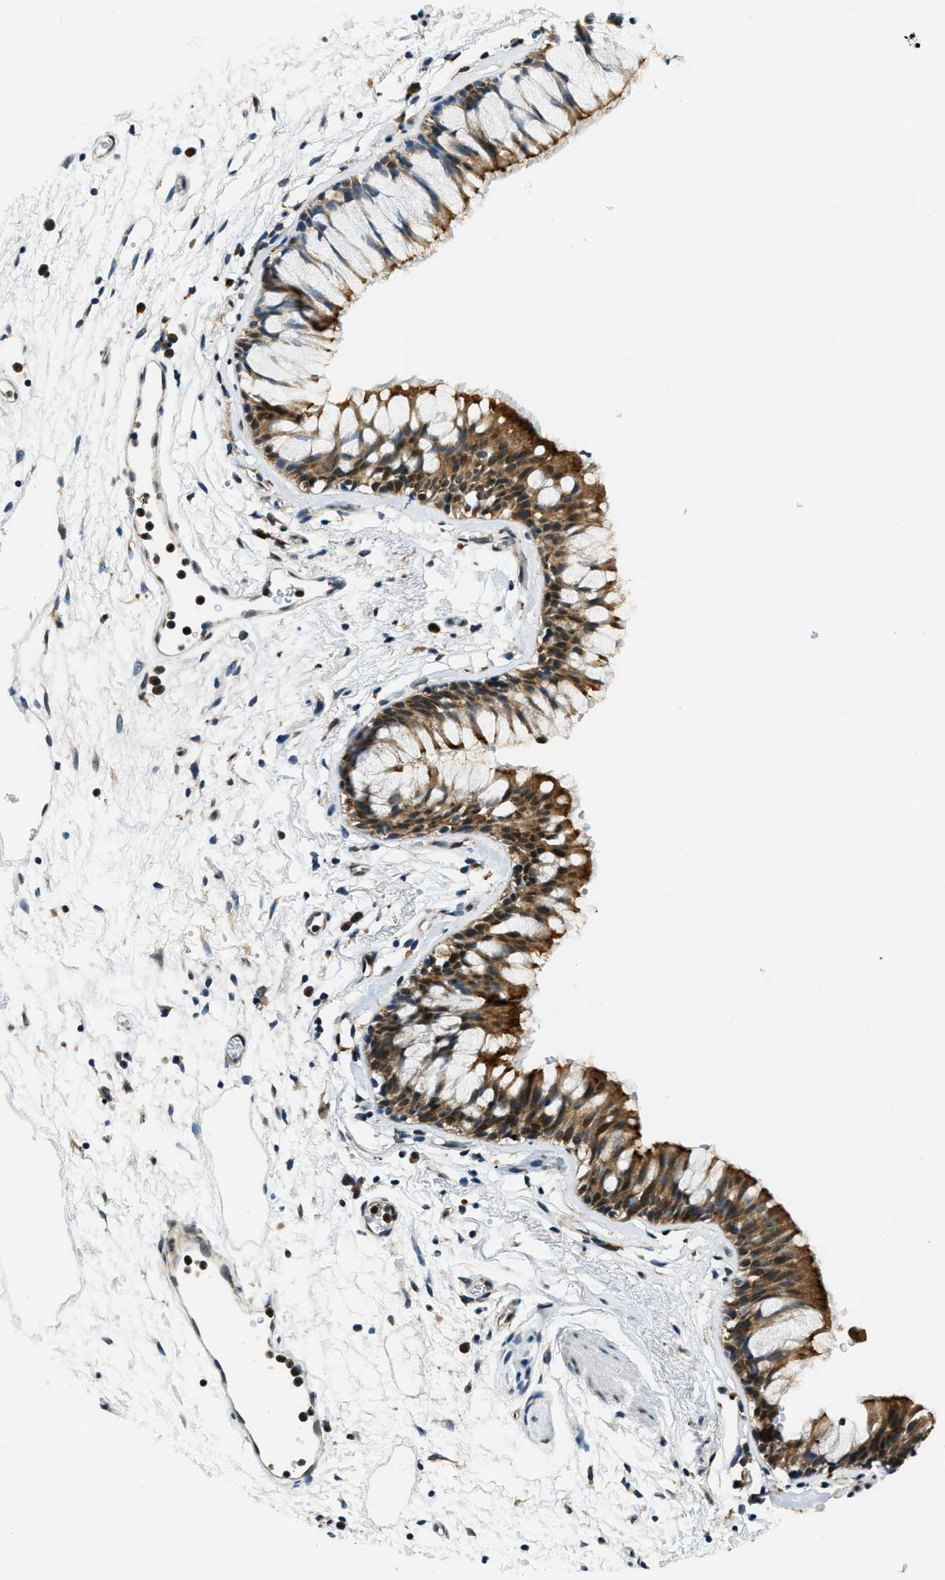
{"staining": {"intensity": "strong", "quantity": ">75%", "location": "cytoplasmic/membranous"}, "tissue": "bronchus", "cell_type": "Respiratory epithelial cells", "image_type": "normal", "snomed": [{"axis": "morphology", "description": "Normal tissue, NOS"}, {"axis": "topography", "description": "Cartilage tissue"}, {"axis": "topography", "description": "Bronchus"}], "caption": "Immunohistochemical staining of normal bronchus exhibits >75% levels of strong cytoplasmic/membranous protein positivity in approximately >75% of respiratory epithelial cells. (Stains: DAB (3,3'-diaminobenzidine) in brown, nuclei in blue, Microscopy: brightfield microscopy at high magnification).", "gene": "RAB11FIP1", "patient": {"sex": "female", "age": 53}}